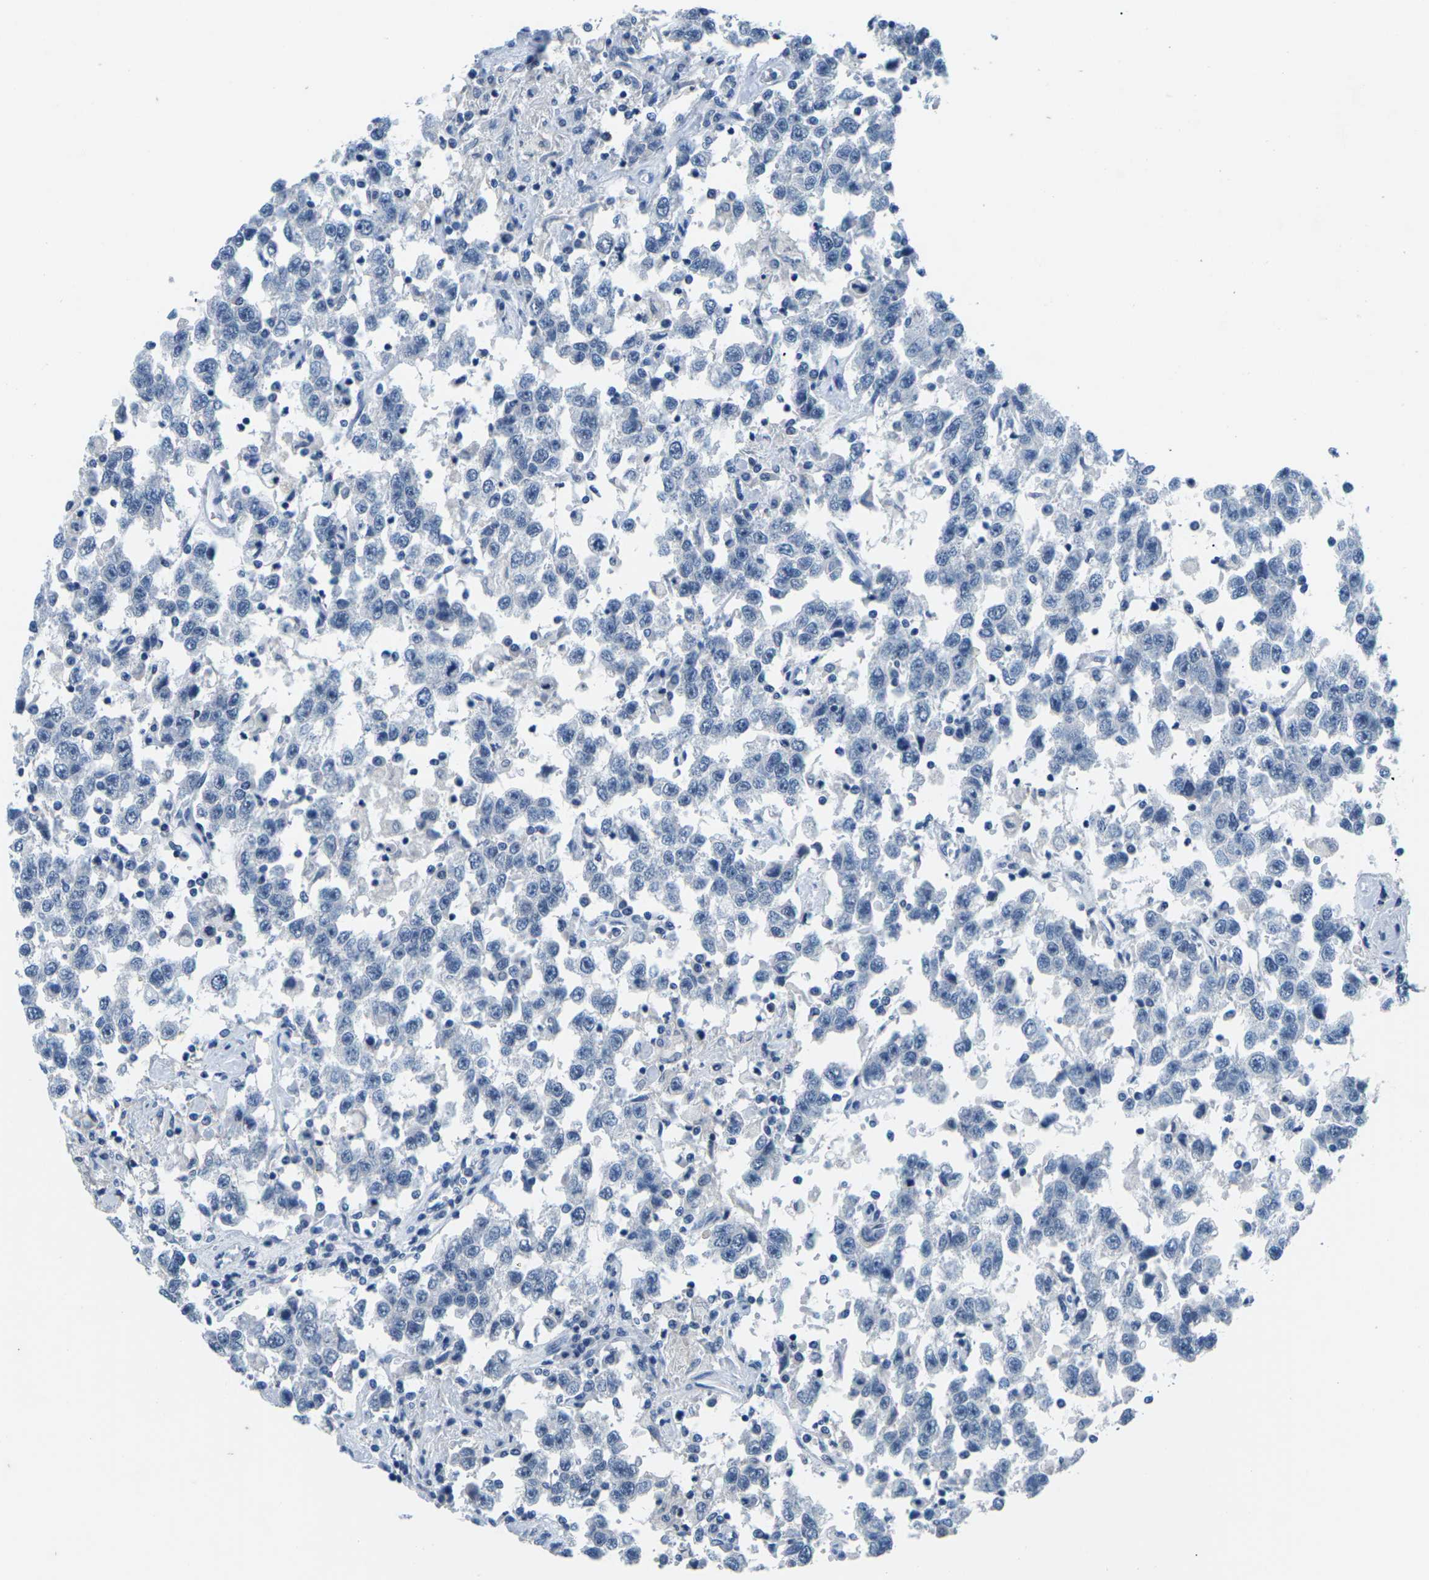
{"staining": {"intensity": "negative", "quantity": "none", "location": "none"}, "tissue": "testis cancer", "cell_type": "Tumor cells", "image_type": "cancer", "snomed": [{"axis": "morphology", "description": "Seminoma, NOS"}, {"axis": "topography", "description": "Testis"}], "caption": "The image exhibits no significant expression in tumor cells of testis cancer. The staining is performed using DAB brown chromogen with nuclei counter-stained in using hematoxylin.", "gene": "UMOD", "patient": {"sex": "male", "age": 41}}